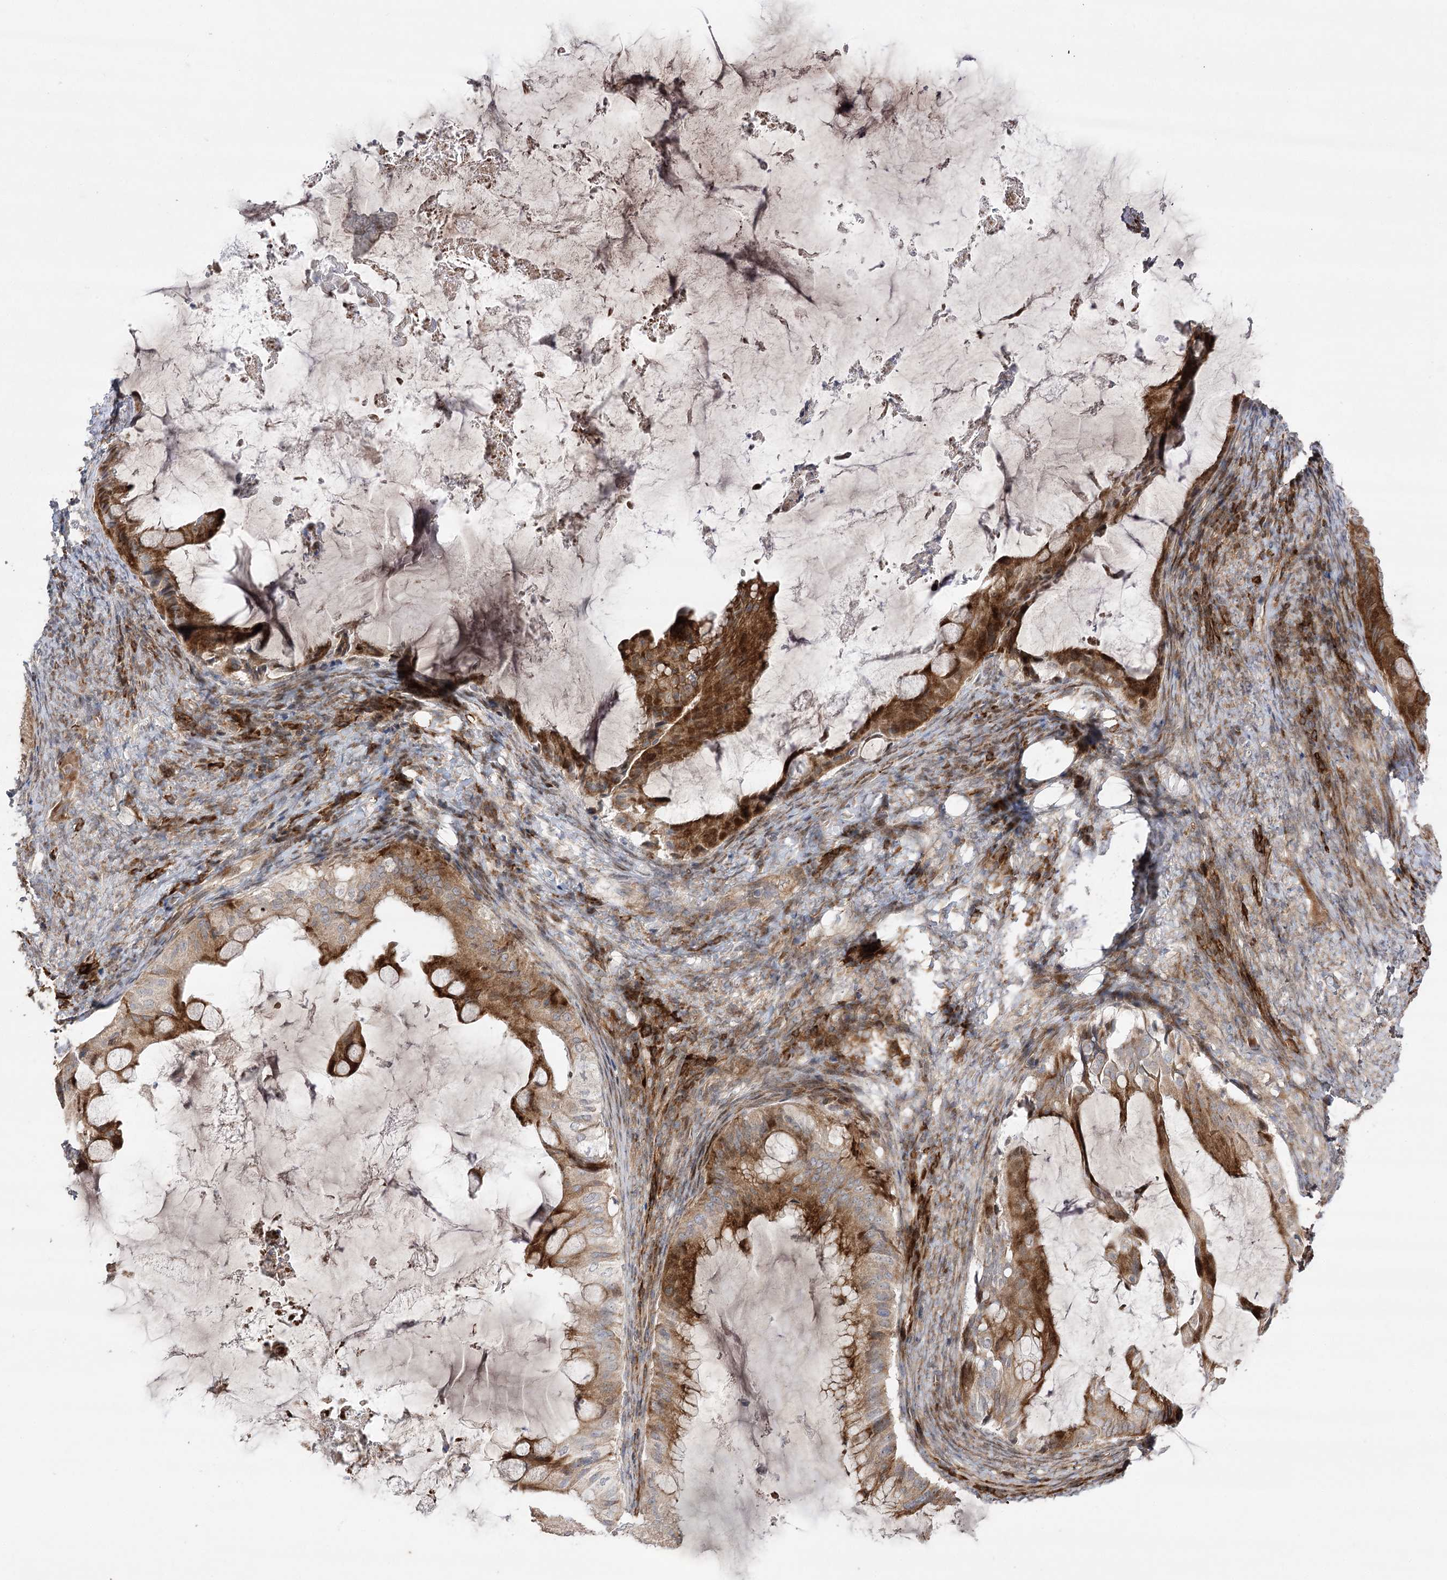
{"staining": {"intensity": "strong", "quantity": "25%-75%", "location": "cytoplasmic/membranous,nuclear"}, "tissue": "ovarian cancer", "cell_type": "Tumor cells", "image_type": "cancer", "snomed": [{"axis": "morphology", "description": "Cystadenocarcinoma, mucinous, NOS"}, {"axis": "topography", "description": "Ovary"}], "caption": "Strong cytoplasmic/membranous and nuclear expression is seen in about 25%-75% of tumor cells in ovarian mucinous cystadenocarcinoma. (DAB (3,3'-diaminobenzidine) IHC, brown staining for protein, blue staining for nuclei).", "gene": "OBSL1", "patient": {"sex": "female", "age": 61}}